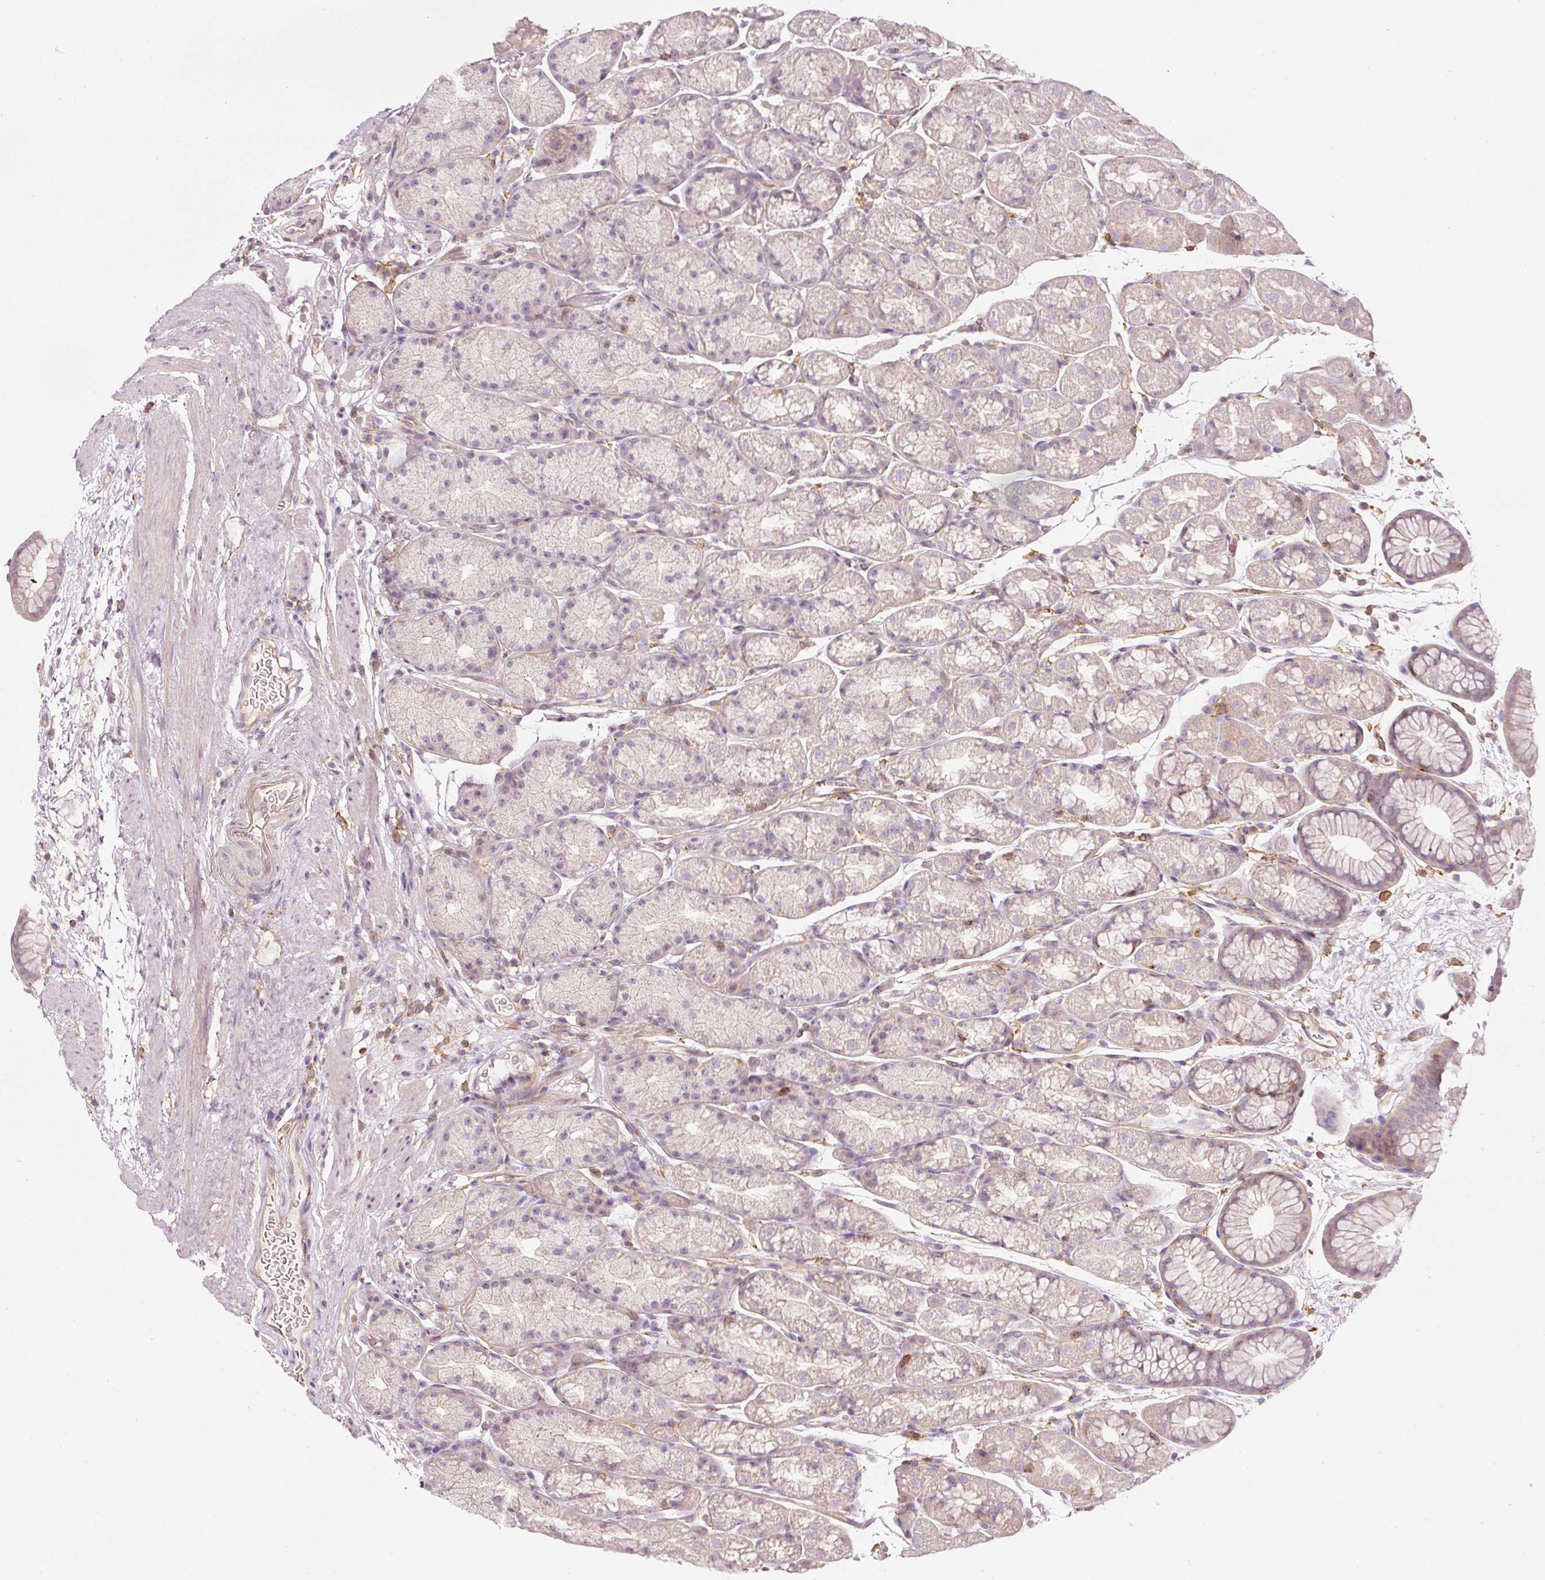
{"staining": {"intensity": "negative", "quantity": "none", "location": "none"}, "tissue": "stomach", "cell_type": "Glandular cells", "image_type": "normal", "snomed": [{"axis": "morphology", "description": "Normal tissue, NOS"}, {"axis": "topography", "description": "Stomach, lower"}], "caption": "Image shows no significant protein positivity in glandular cells of benign stomach.", "gene": "SIPA1", "patient": {"sex": "male", "age": 67}}